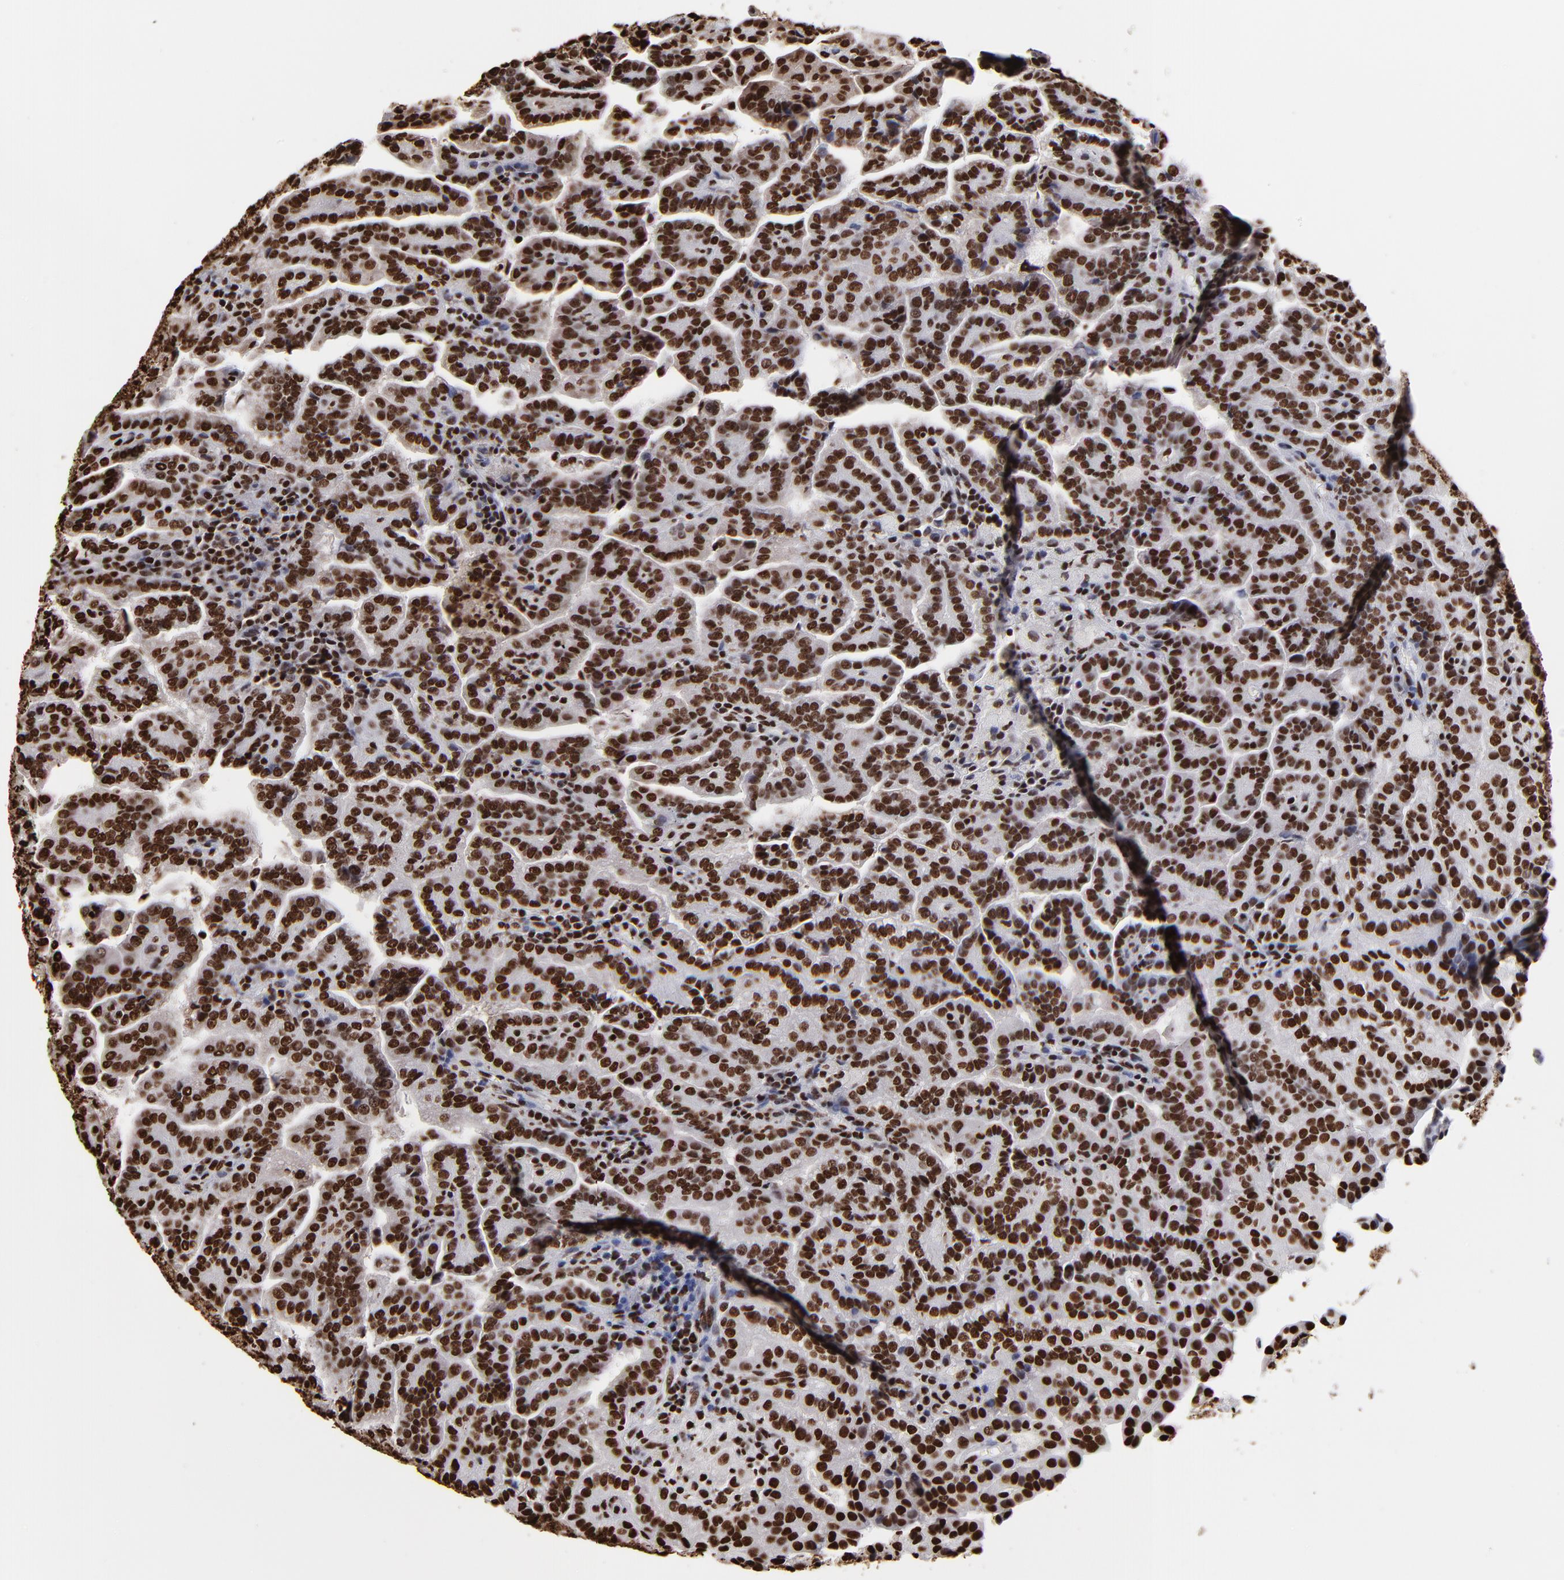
{"staining": {"intensity": "strong", "quantity": ">75%", "location": "nuclear"}, "tissue": "renal cancer", "cell_type": "Tumor cells", "image_type": "cancer", "snomed": [{"axis": "morphology", "description": "Adenocarcinoma, NOS"}, {"axis": "topography", "description": "Kidney"}], "caption": "Immunohistochemical staining of renal cancer (adenocarcinoma) displays high levels of strong nuclear positivity in approximately >75% of tumor cells. (DAB (3,3'-diaminobenzidine) = brown stain, brightfield microscopy at high magnification).", "gene": "ZNF544", "patient": {"sex": "male", "age": 61}}